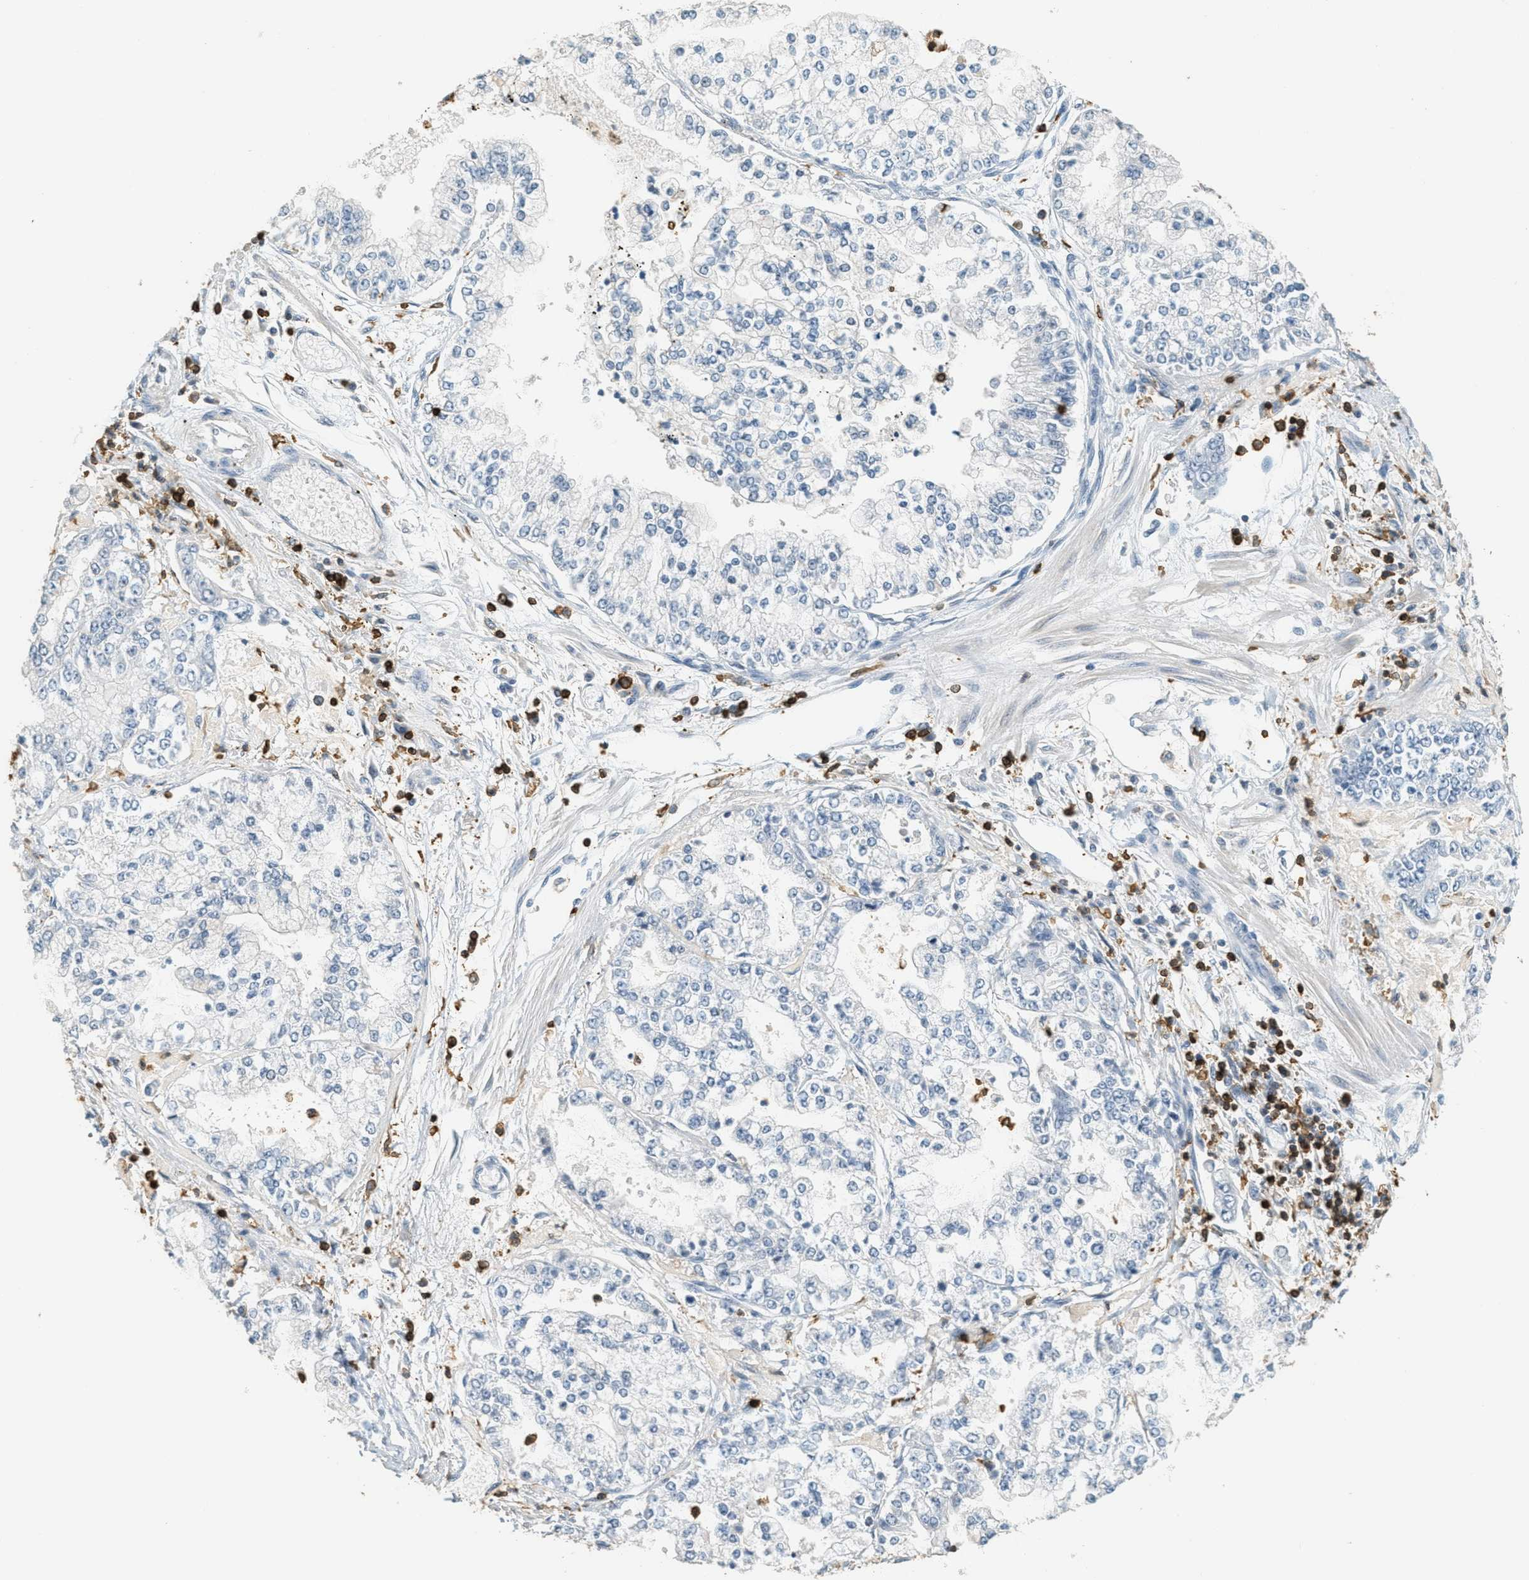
{"staining": {"intensity": "negative", "quantity": "none", "location": "none"}, "tissue": "stomach cancer", "cell_type": "Tumor cells", "image_type": "cancer", "snomed": [{"axis": "morphology", "description": "Adenocarcinoma, NOS"}, {"axis": "topography", "description": "Stomach"}], "caption": "IHC histopathology image of stomach adenocarcinoma stained for a protein (brown), which reveals no staining in tumor cells. (Brightfield microscopy of DAB (3,3'-diaminobenzidine) IHC at high magnification).", "gene": "LSP1", "patient": {"sex": "male", "age": 76}}